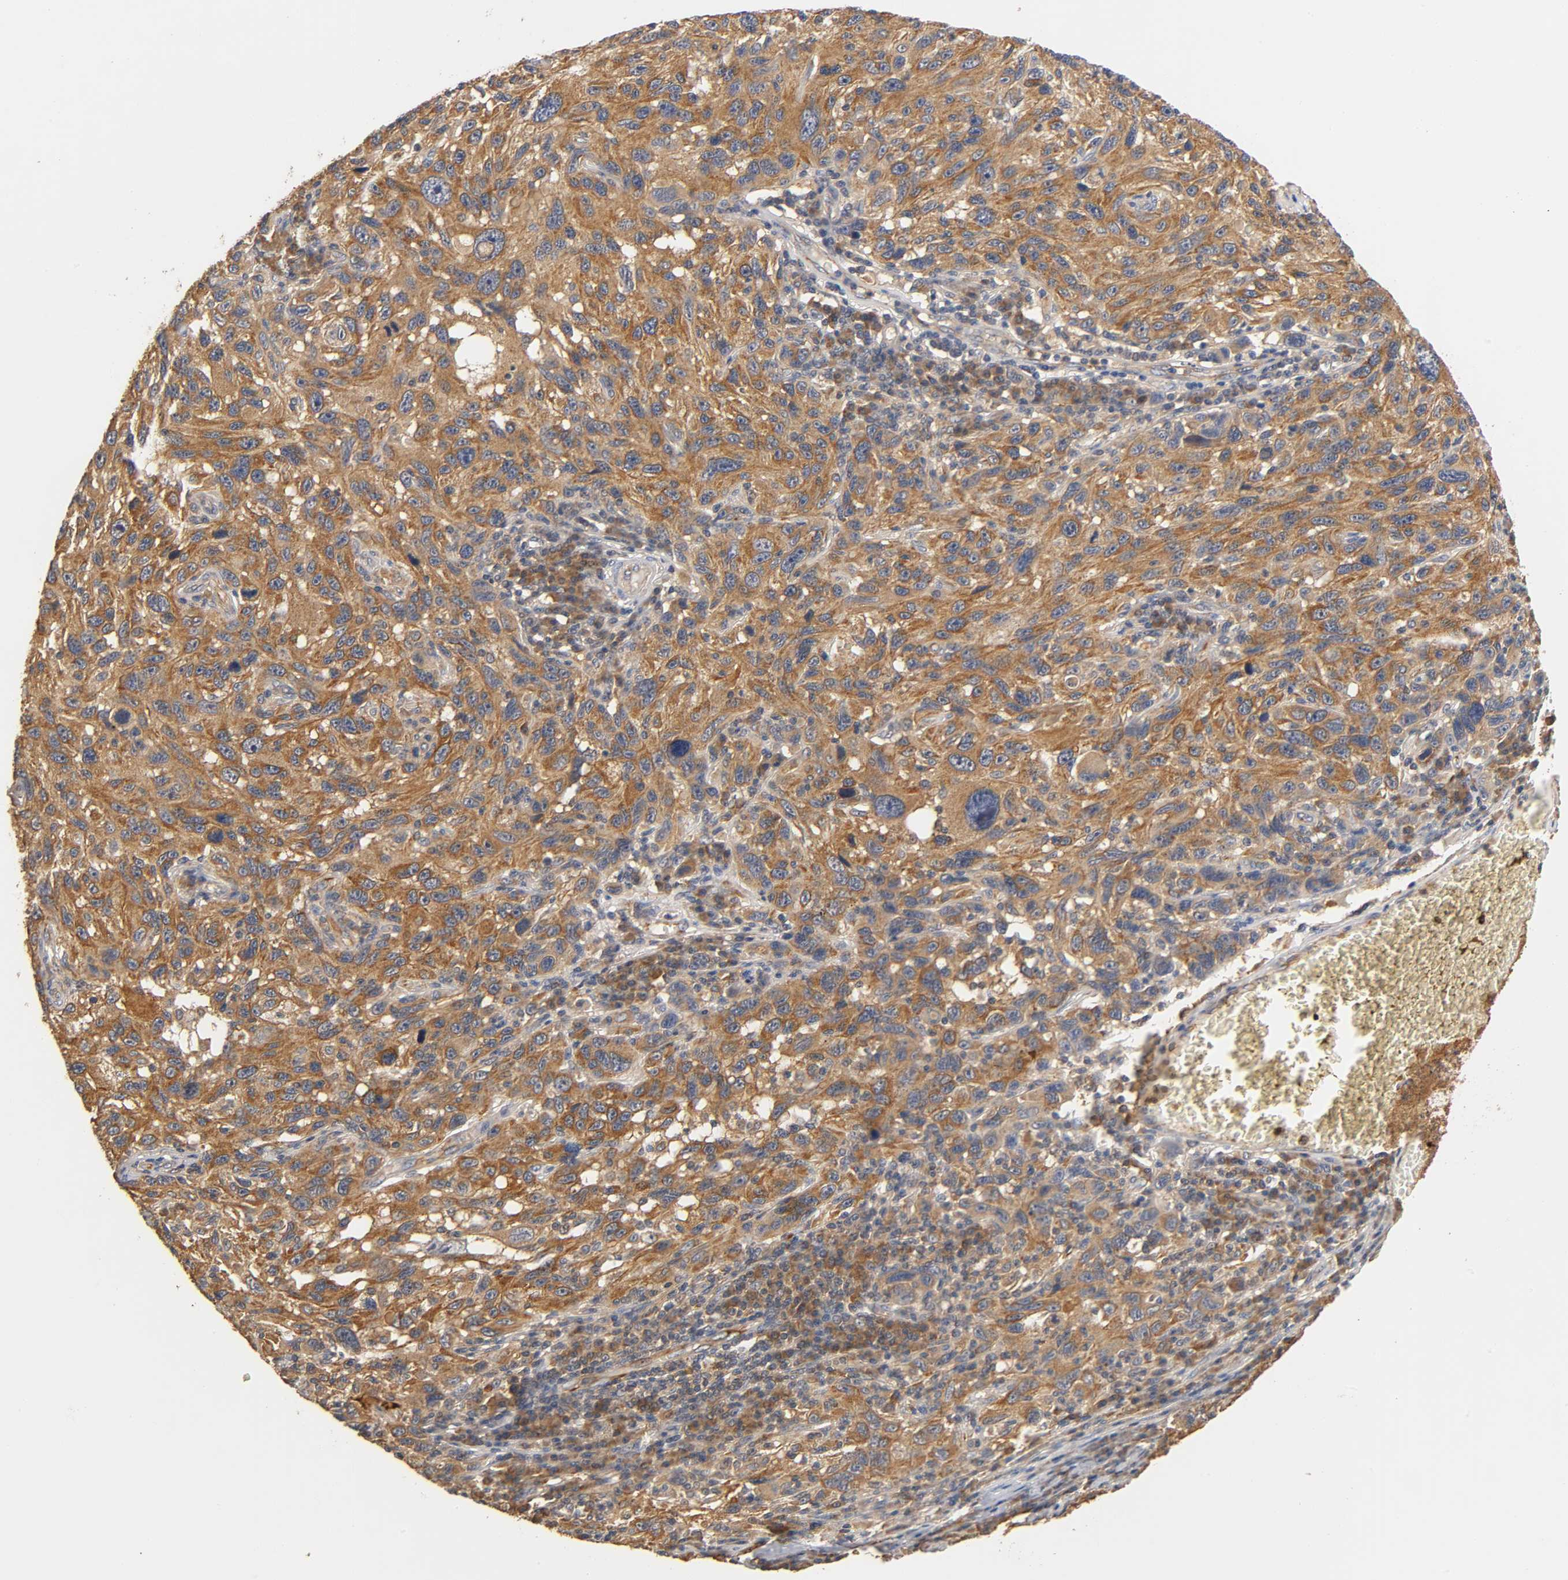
{"staining": {"intensity": "strong", "quantity": ">75%", "location": "cytoplasmic/membranous"}, "tissue": "melanoma", "cell_type": "Tumor cells", "image_type": "cancer", "snomed": [{"axis": "morphology", "description": "Malignant melanoma, NOS"}, {"axis": "topography", "description": "Skin"}], "caption": "Malignant melanoma stained with a brown dye demonstrates strong cytoplasmic/membranous positive expression in about >75% of tumor cells.", "gene": "SCAP", "patient": {"sex": "male", "age": 53}}